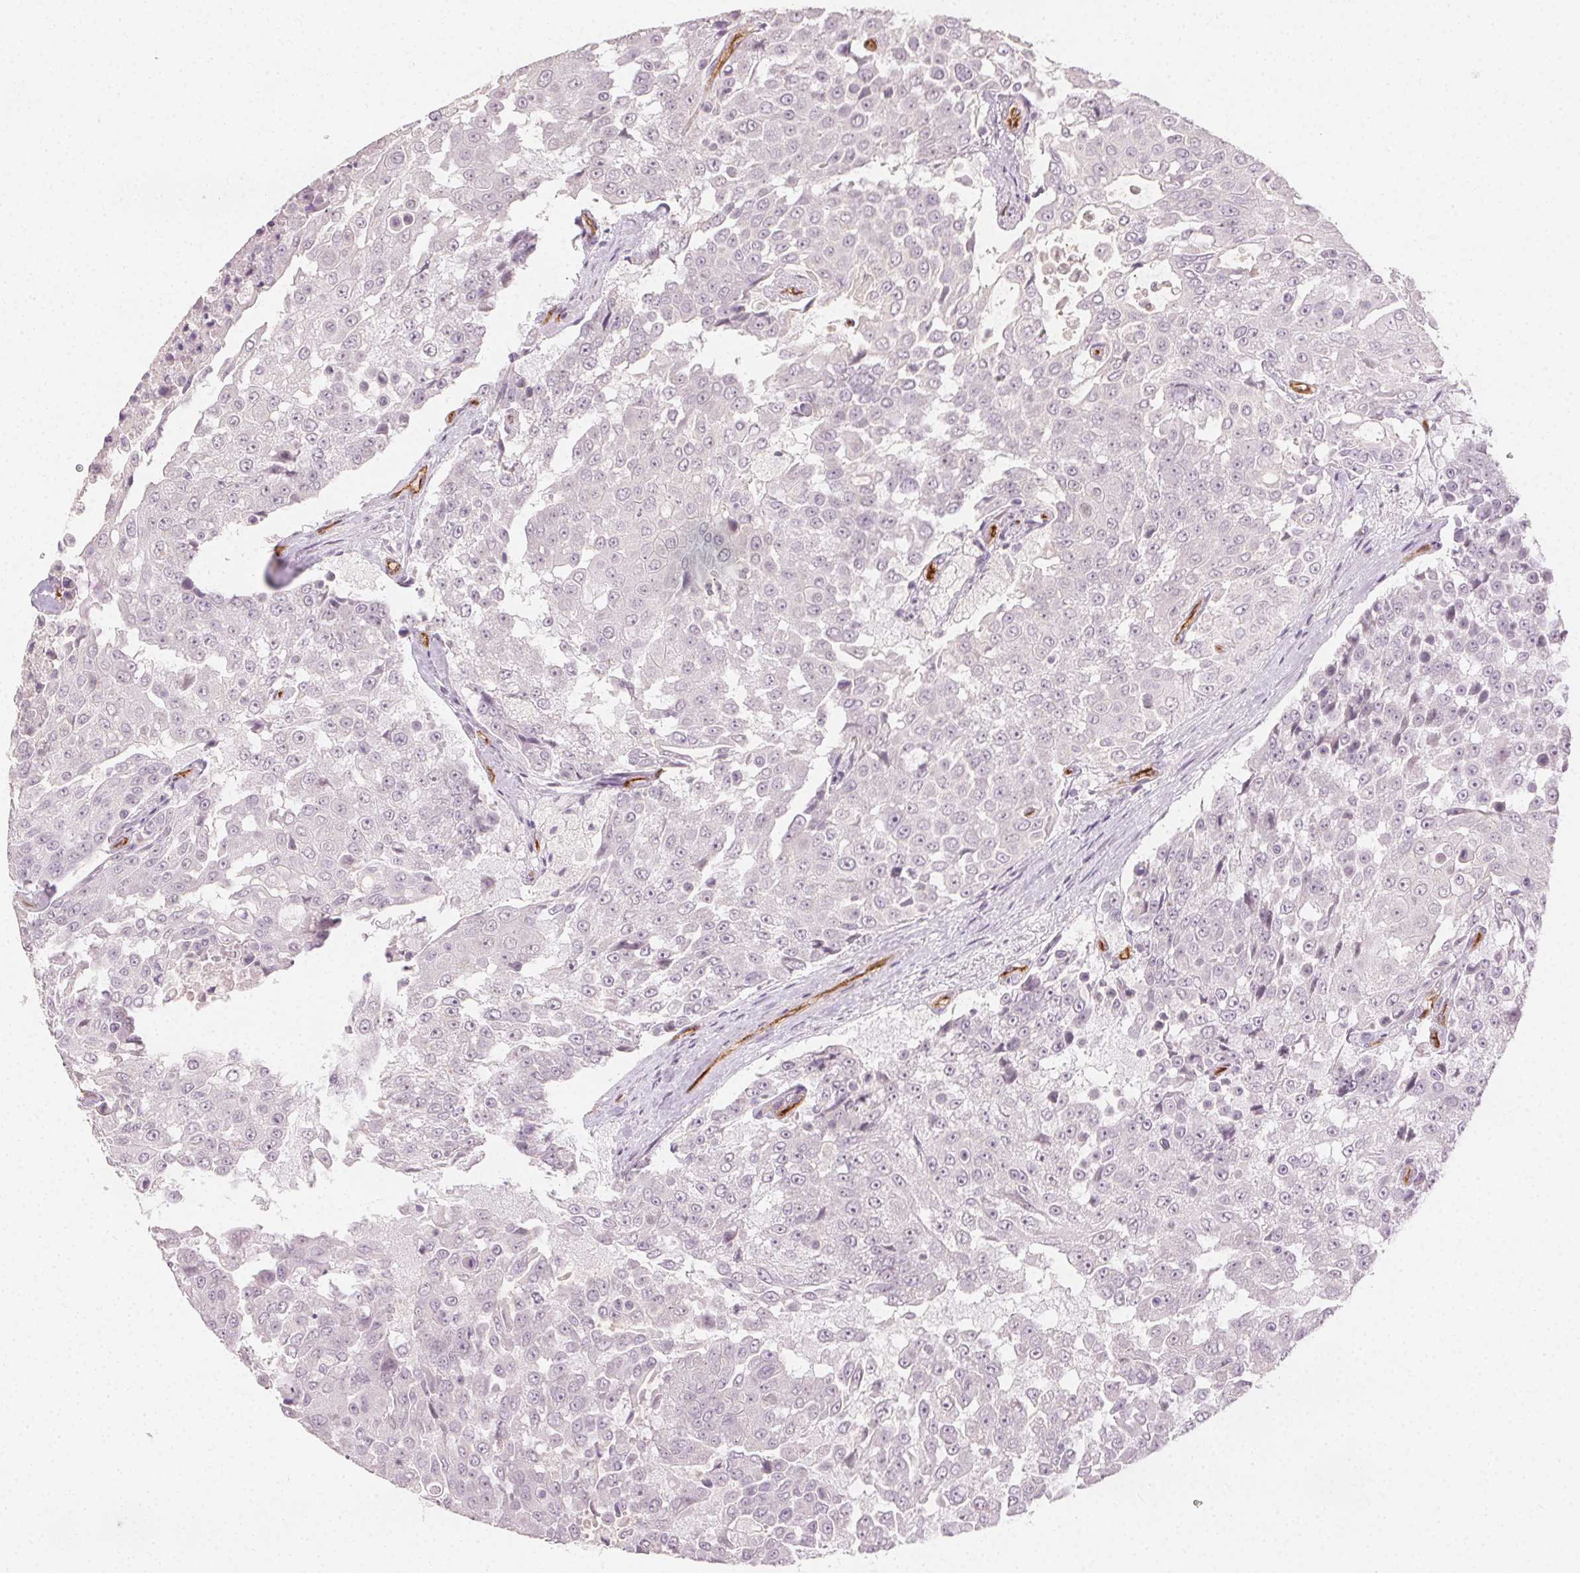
{"staining": {"intensity": "negative", "quantity": "none", "location": "none"}, "tissue": "urothelial cancer", "cell_type": "Tumor cells", "image_type": "cancer", "snomed": [{"axis": "morphology", "description": "Urothelial carcinoma, High grade"}, {"axis": "topography", "description": "Urinary bladder"}], "caption": "IHC micrograph of neoplastic tissue: human urothelial cancer stained with DAB reveals no significant protein expression in tumor cells.", "gene": "PODXL", "patient": {"sex": "female", "age": 63}}